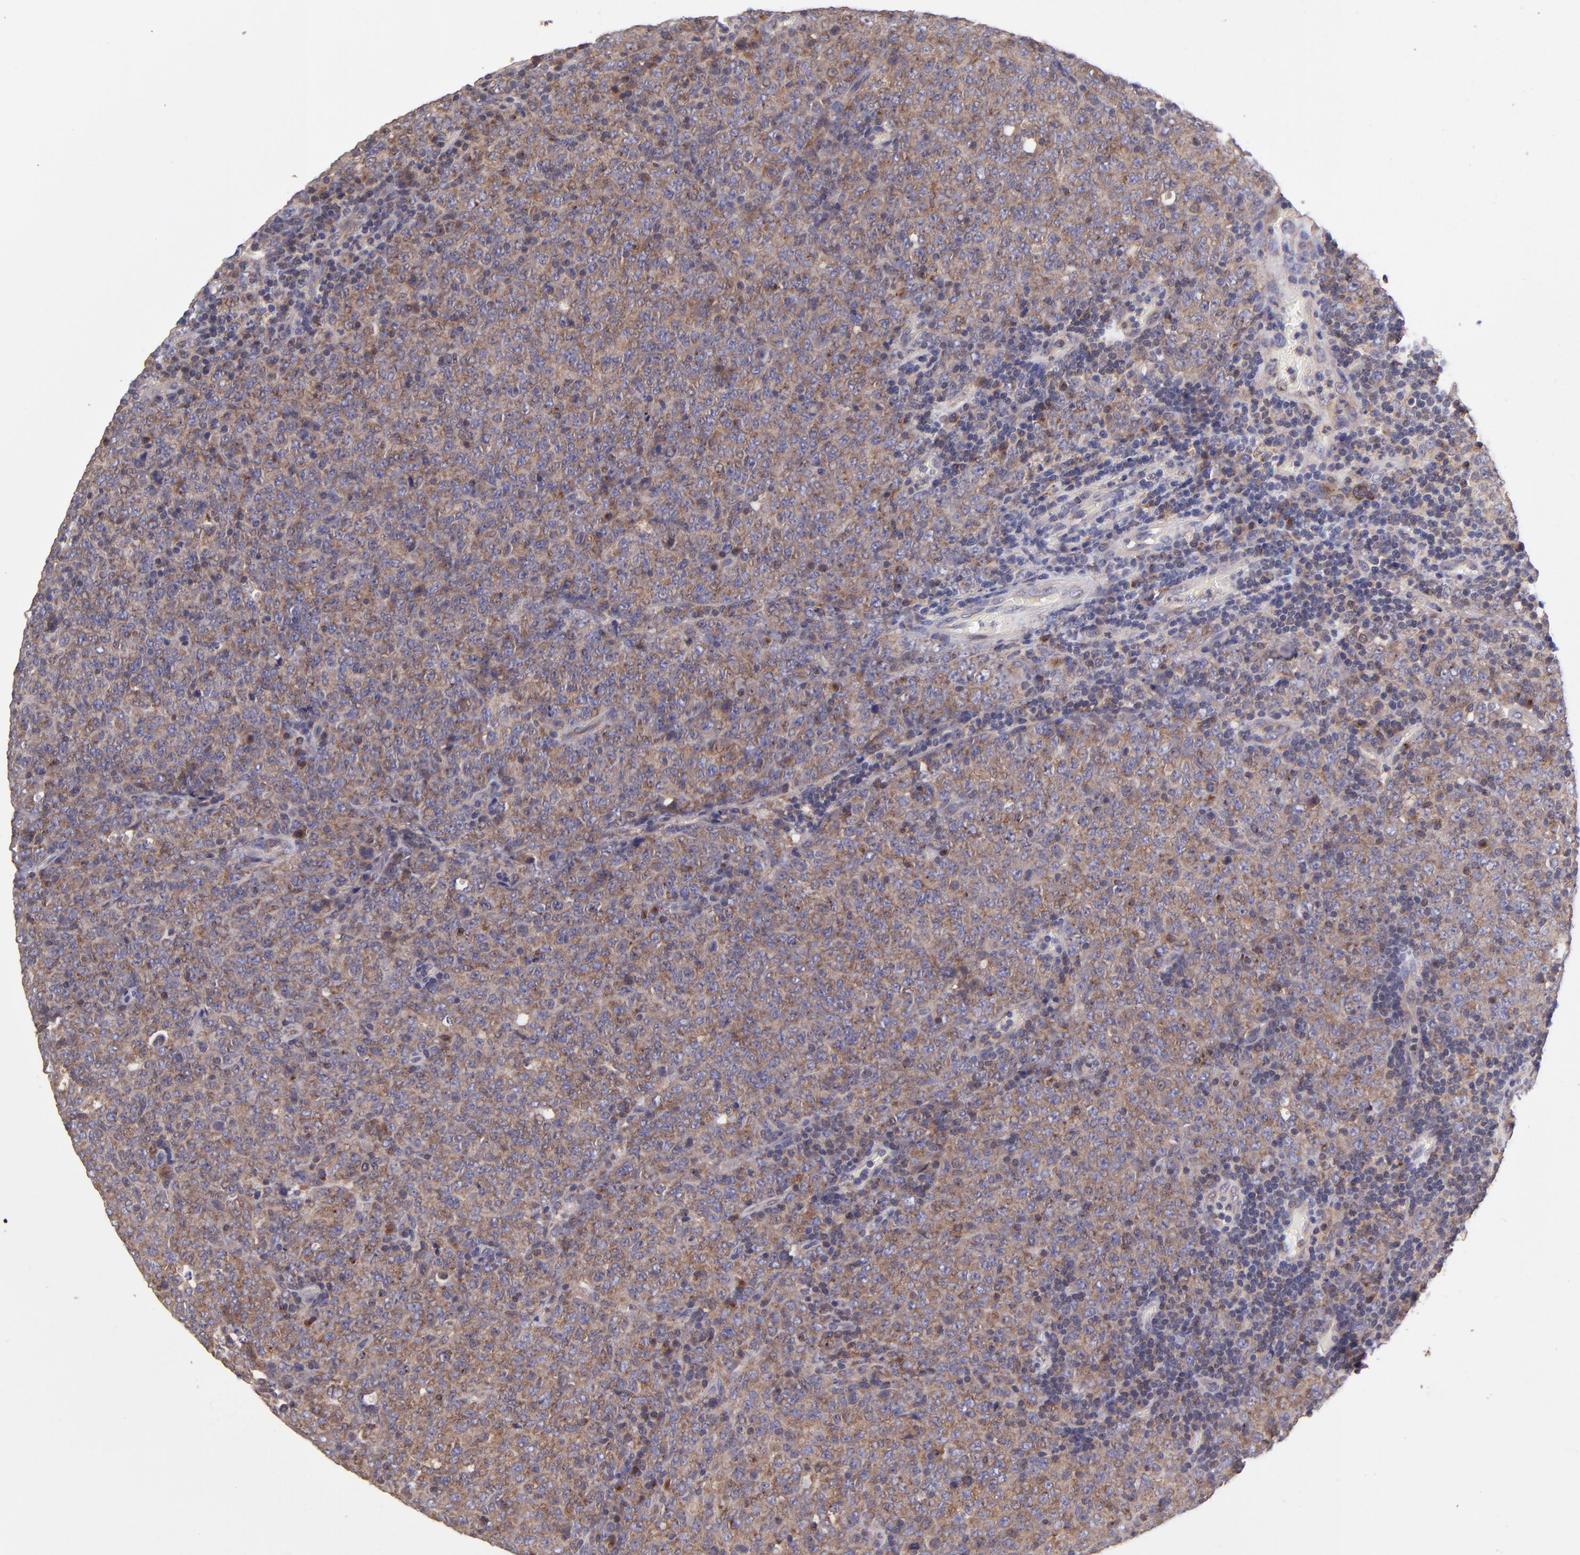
{"staining": {"intensity": "weak", "quantity": ">75%", "location": "cytoplasmic/membranous"}, "tissue": "lymphoma", "cell_type": "Tumor cells", "image_type": "cancer", "snomed": [{"axis": "morphology", "description": "Malignant lymphoma, non-Hodgkin's type, High grade"}, {"axis": "topography", "description": "Tonsil"}], "caption": "Weak cytoplasmic/membranous protein expression is seen in approximately >75% of tumor cells in high-grade malignant lymphoma, non-Hodgkin's type.", "gene": "NSF", "patient": {"sex": "female", "age": 36}}